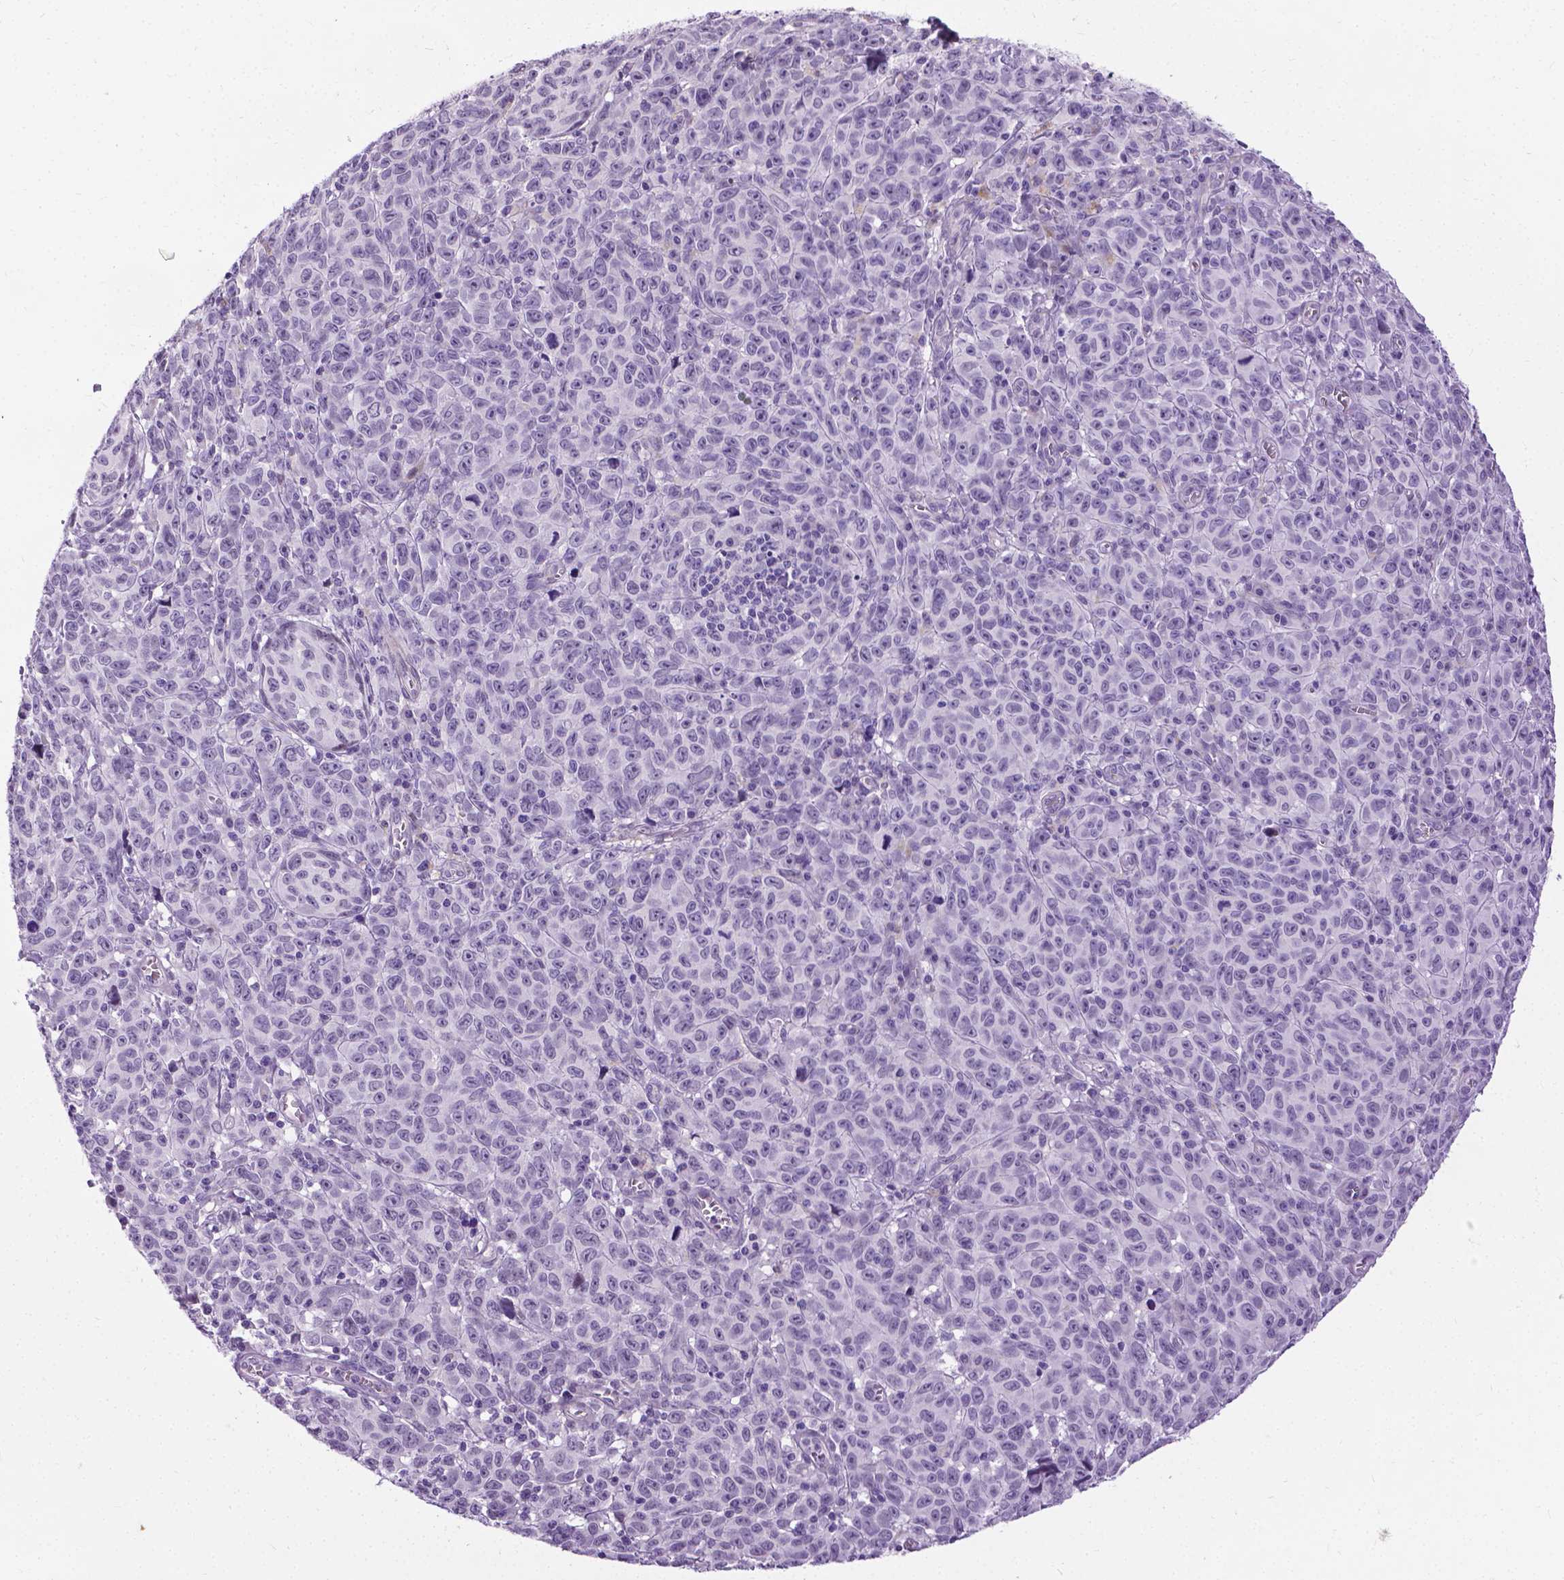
{"staining": {"intensity": "negative", "quantity": "none", "location": "none"}, "tissue": "melanoma", "cell_type": "Tumor cells", "image_type": "cancer", "snomed": [{"axis": "morphology", "description": "Malignant melanoma, NOS"}, {"axis": "topography", "description": "Vulva, labia, clitoris and Bartholin´s gland, NO"}], "caption": "High magnification brightfield microscopy of malignant melanoma stained with DAB (3,3'-diaminobenzidine) (brown) and counterstained with hematoxylin (blue): tumor cells show no significant positivity.", "gene": "PROB1", "patient": {"sex": "female", "age": 75}}